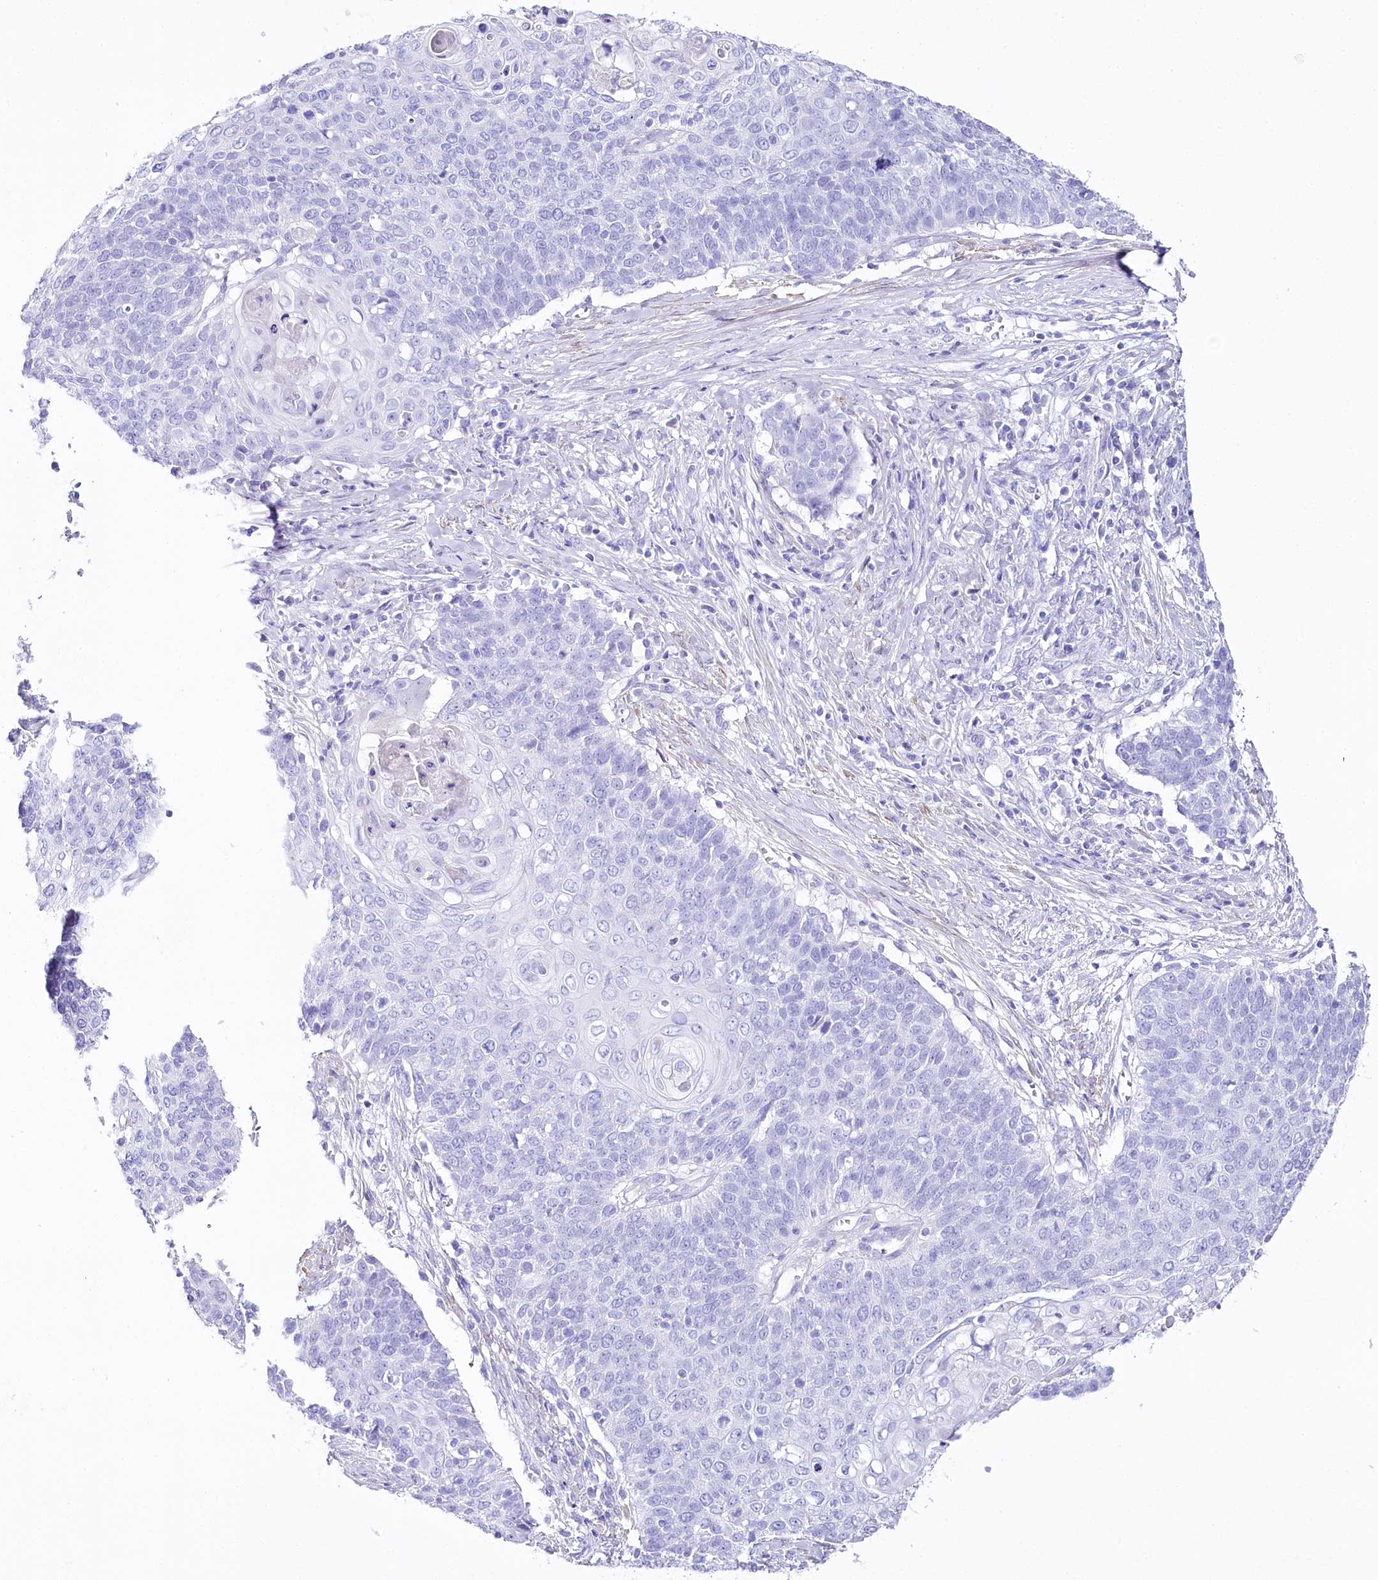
{"staining": {"intensity": "negative", "quantity": "none", "location": "none"}, "tissue": "cervical cancer", "cell_type": "Tumor cells", "image_type": "cancer", "snomed": [{"axis": "morphology", "description": "Squamous cell carcinoma, NOS"}, {"axis": "topography", "description": "Cervix"}], "caption": "Squamous cell carcinoma (cervical) was stained to show a protein in brown. There is no significant positivity in tumor cells. The staining was performed using DAB (3,3'-diaminobenzidine) to visualize the protein expression in brown, while the nuclei were stained in blue with hematoxylin (Magnification: 20x).", "gene": "CSN3", "patient": {"sex": "female", "age": 39}}